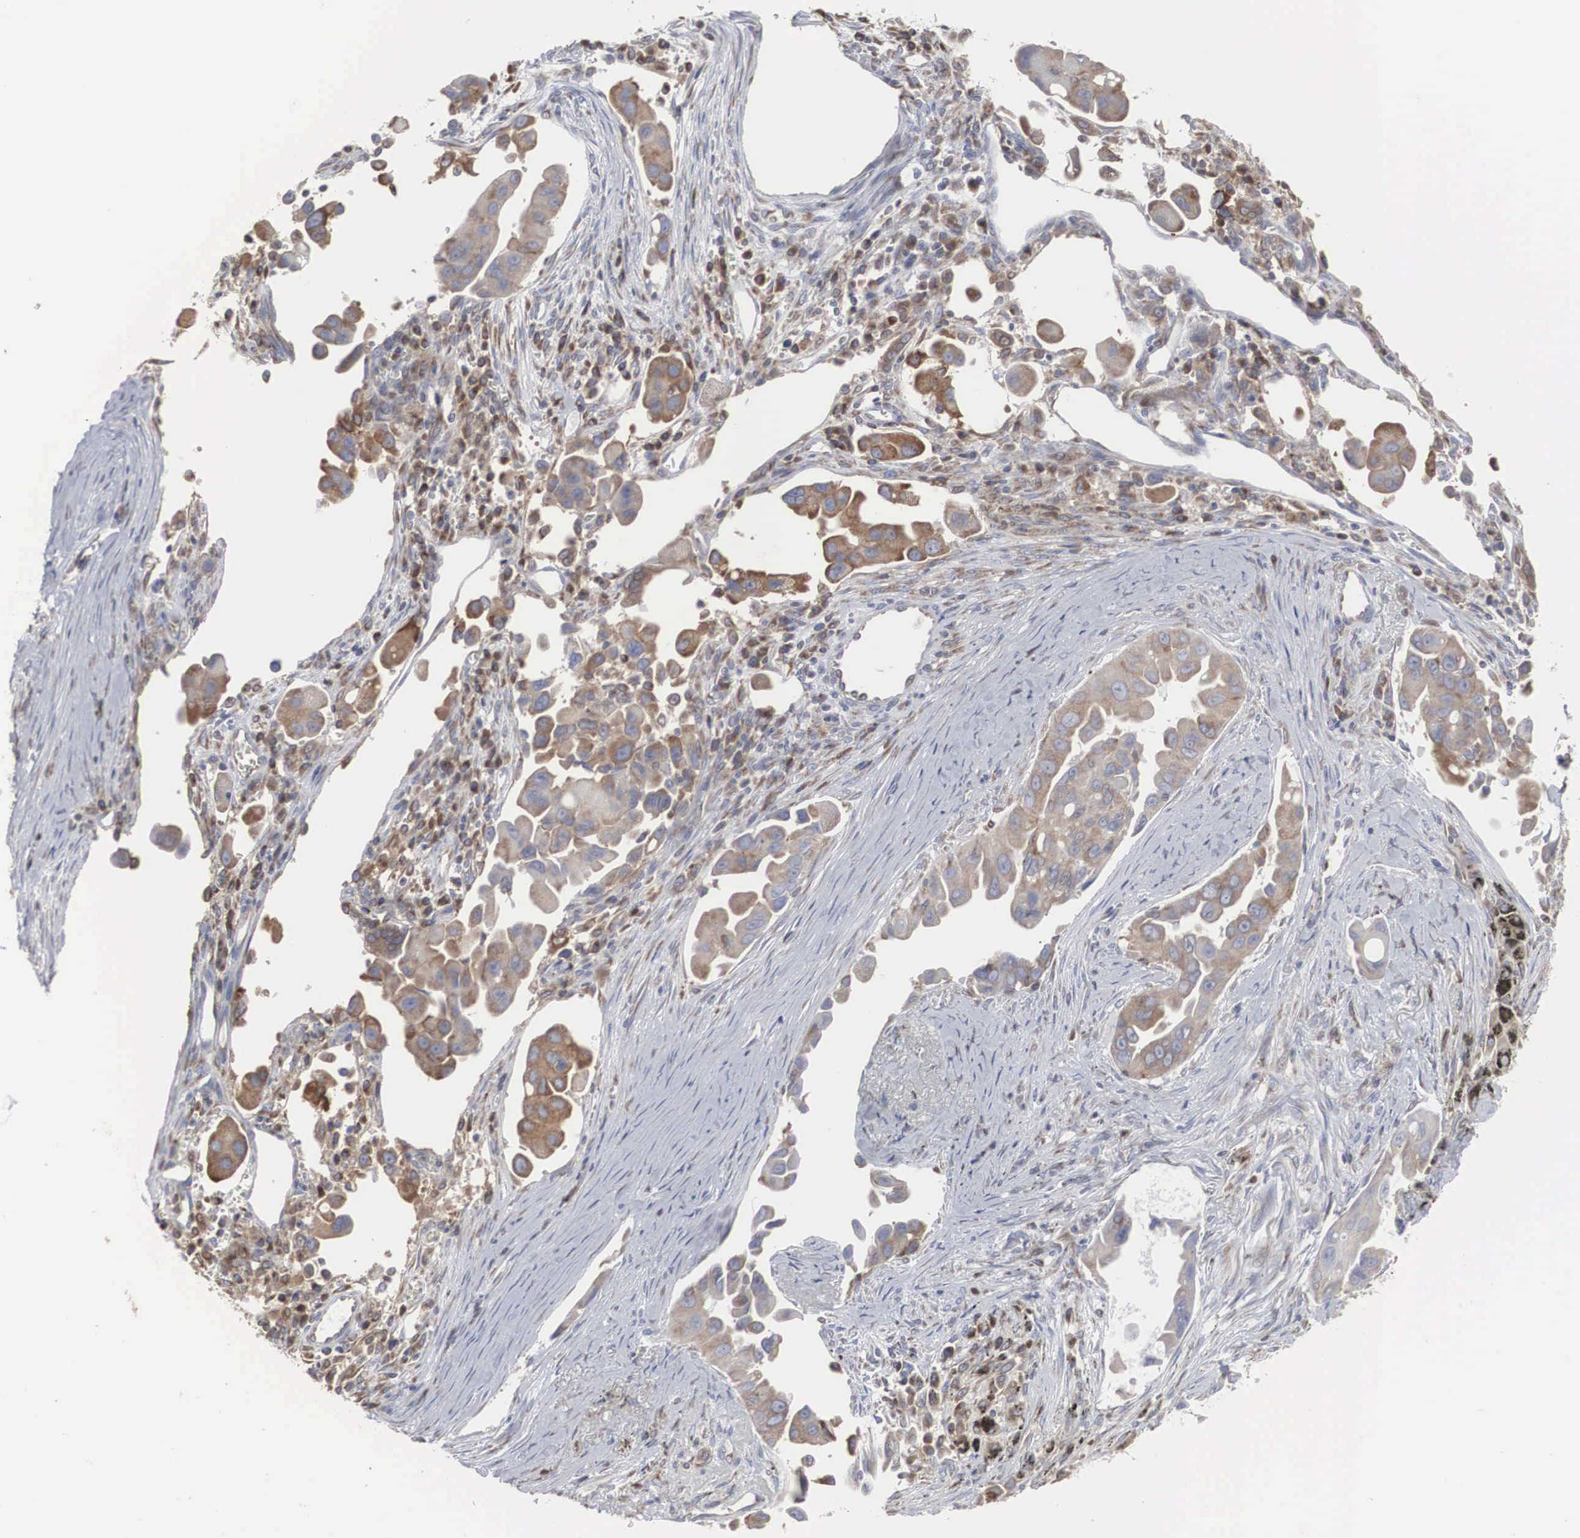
{"staining": {"intensity": "moderate", "quantity": "25%-75%", "location": "cytoplasmic/membranous"}, "tissue": "lung cancer", "cell_type": "Tumor cells", "image_type": "cancer", "snomed": [{"axis": "morphology", "description": "Adenocarcinoma, NOS"}, {"axis": "topography", "description": "Lung"}], "caption": "Tumor cells display moderate cytoplasmic/membranous expression in about 25%-75% of cells in lung cancer (adenocarcinoma).", "gene": "MIA2", "patient": {"sex": "male", "age": 68}}